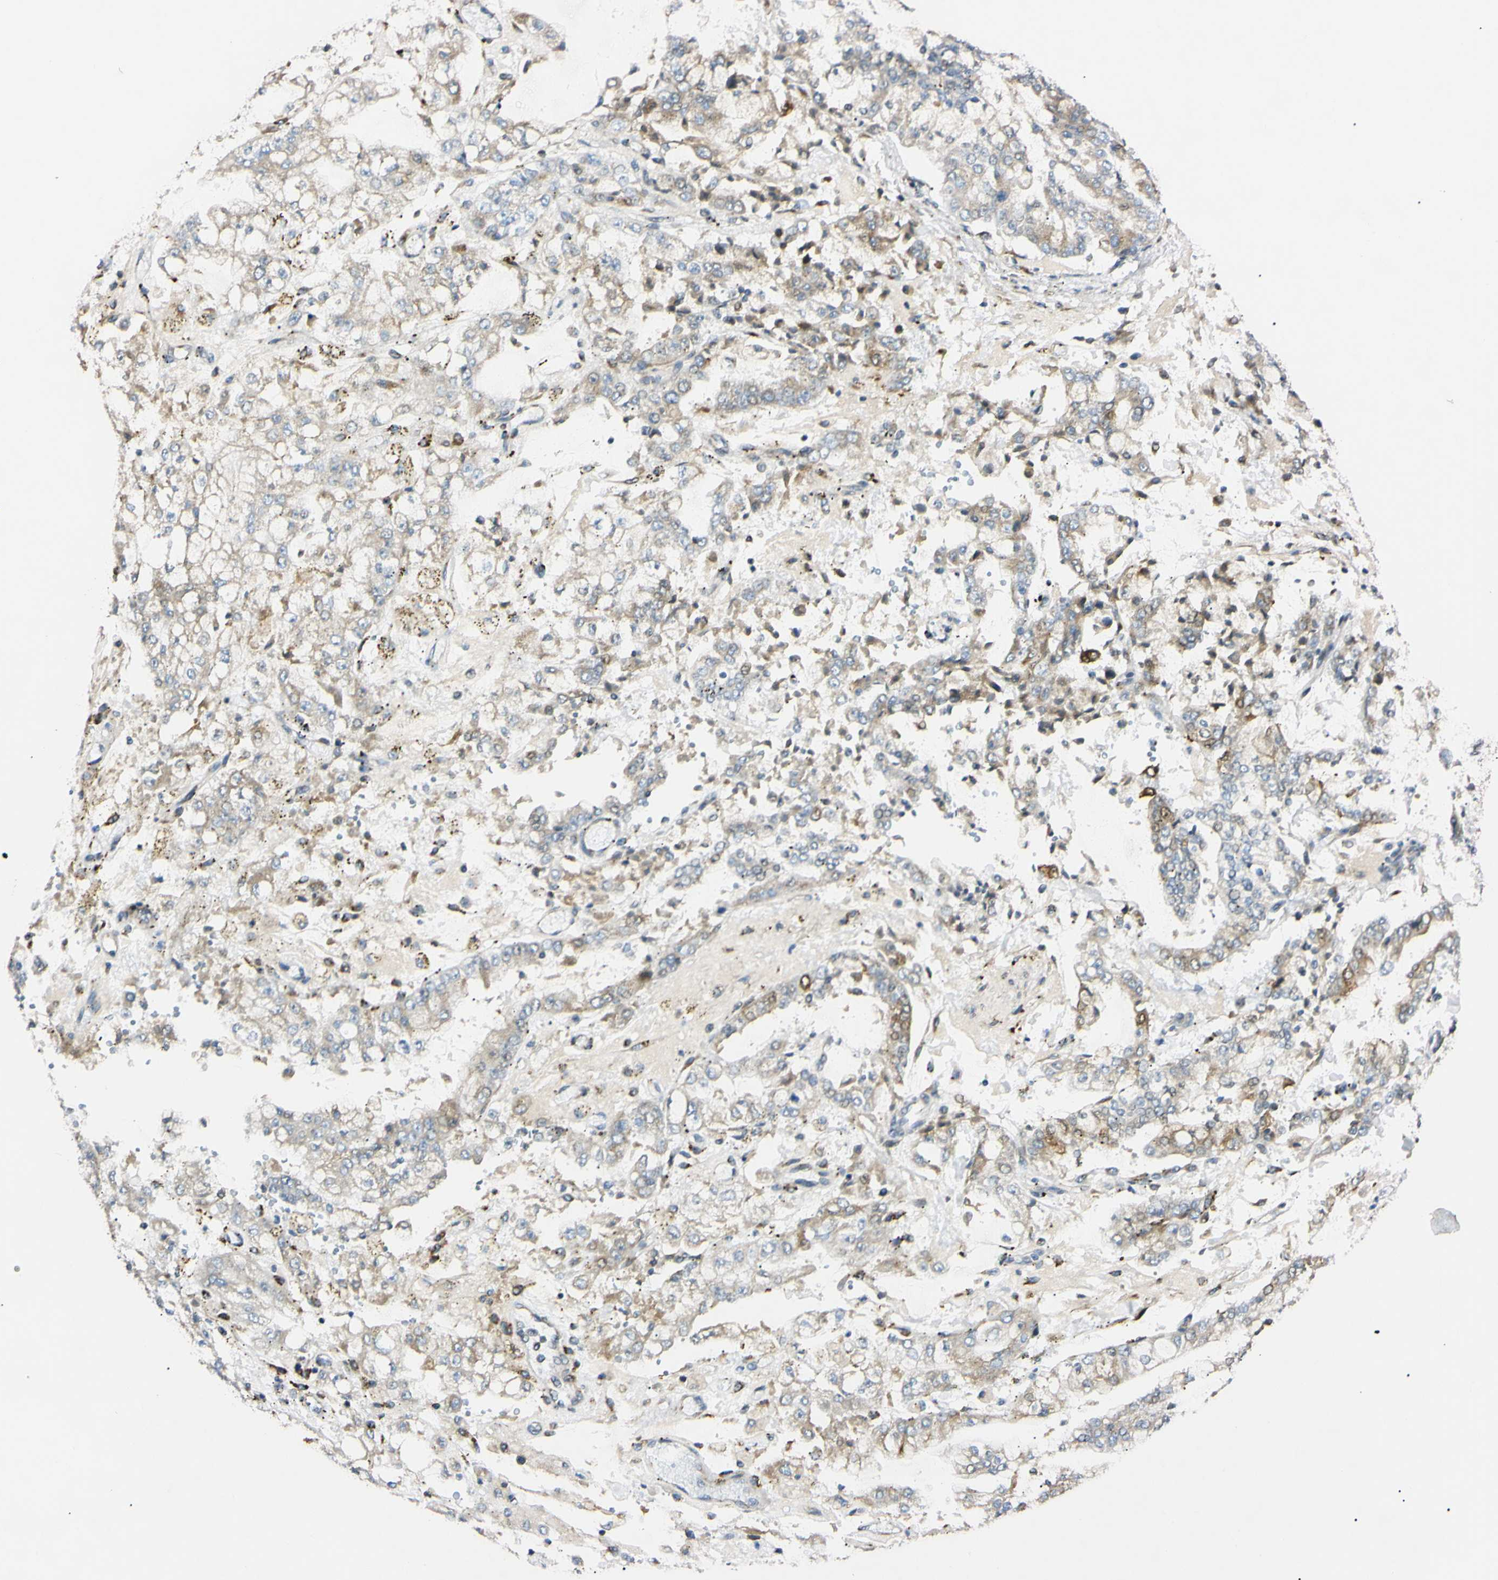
{"staining": {"intensity": "weak", "quantity": ">75%", "location": "cytoplasmic/membranous"}, "tissue": "stomach cancer", "cell_type": "Tumor cells", "image_type": "cancer", "snomed": [{"axis": "morphology", "description": "Adenocarcinoma, NOS"}, {"axis": "topography", "description": "Stomach"}], "caption": "IHC (DAB (3,3'-diaminobenzidine)) staining of human stomach cancer reveals weak cytoplasmic/membranous protein staining in about >75% of tumor cells. IHC stains the protein in brown and the nuclei are stained blue.", "gene": "IER3IP1", "patient": {"sex": "male", "age": 76}}